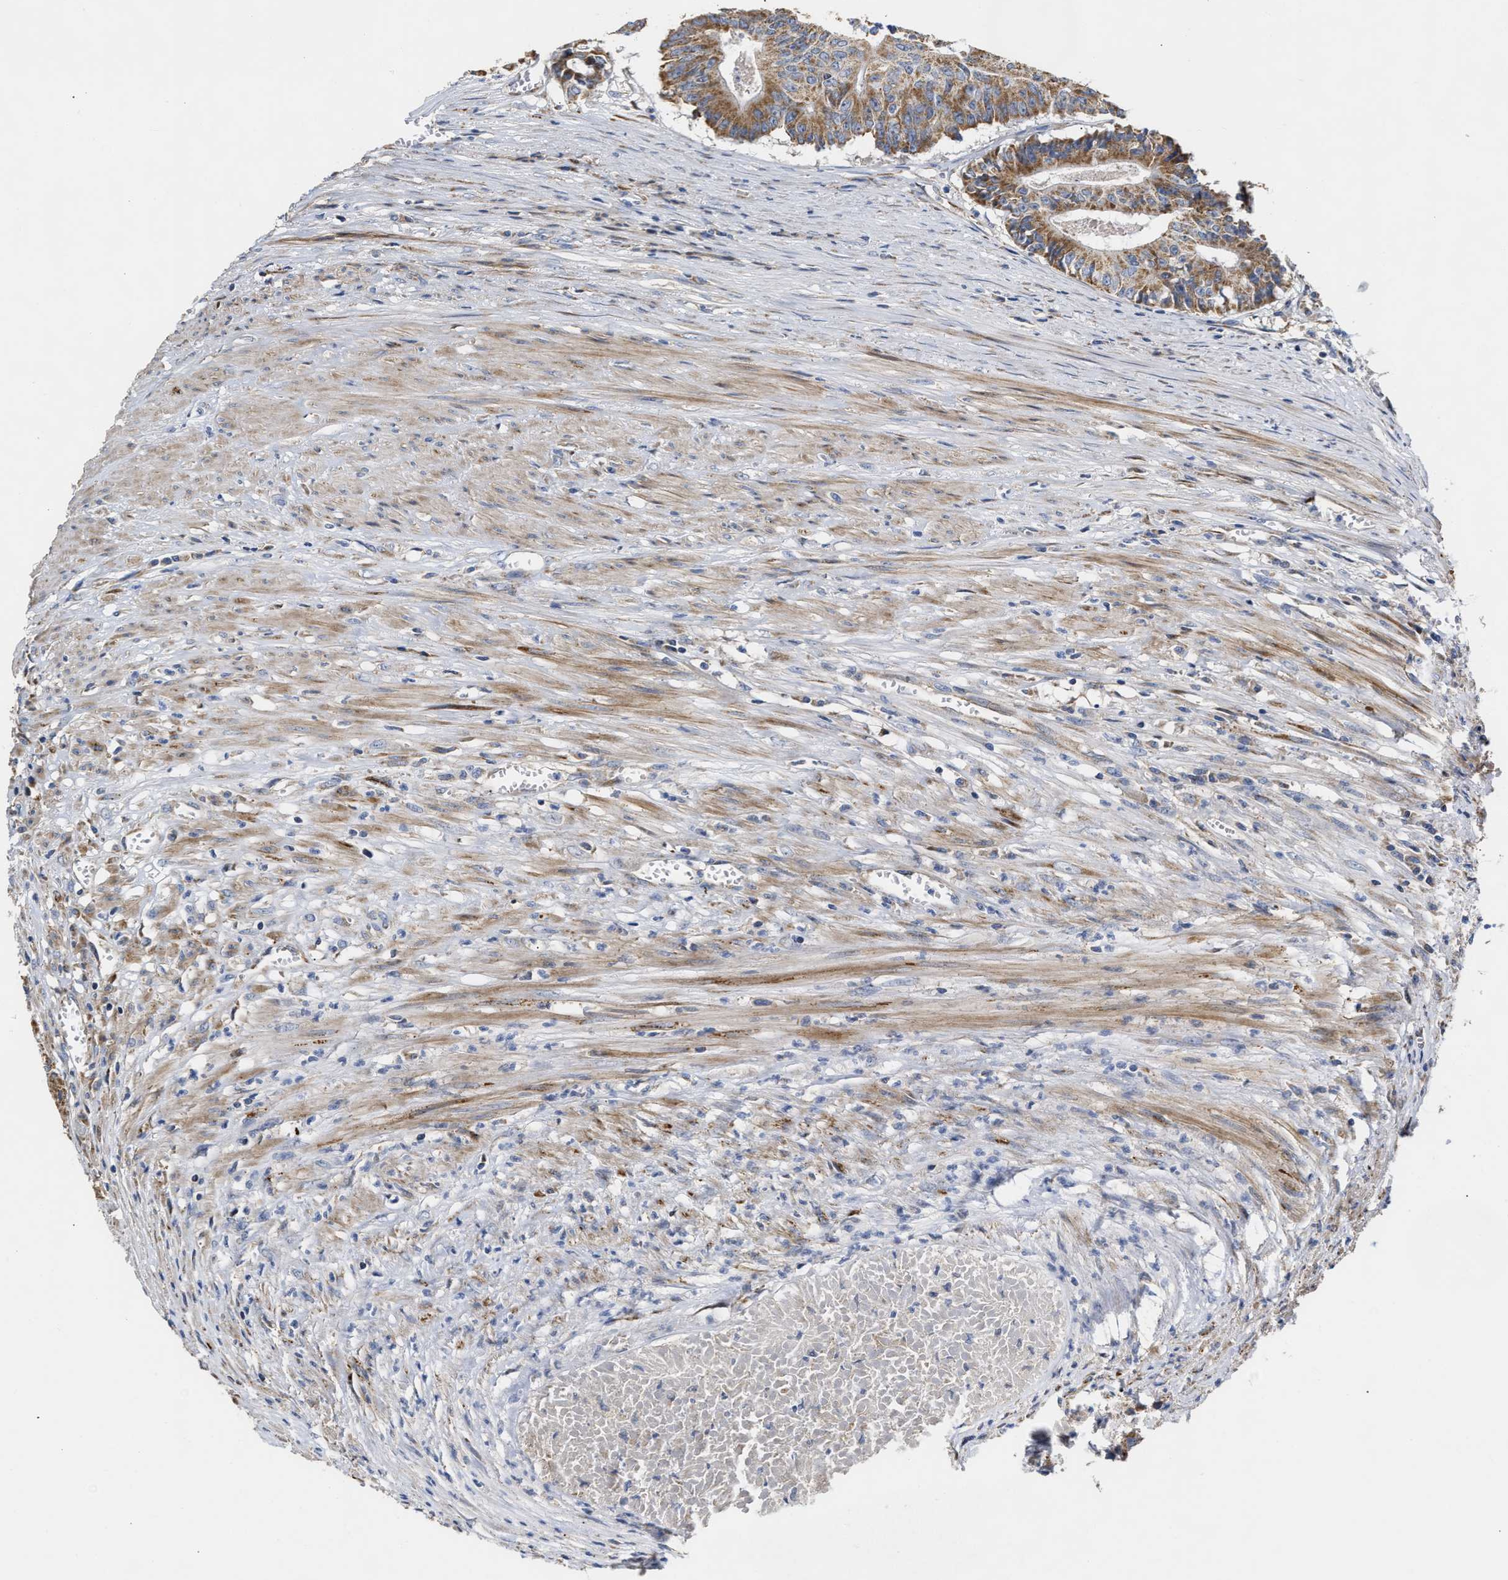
{"staining": {"intensity": "moderate", "quantity": ">75%", "location": "cytoplasmic/membranous"}, "tissue": "colorectal cancer", "cell_type": "Tumor cells", "image_type": "cancer", "snomed": [{"axis": "morphology", "description": "Adenocarcinoma, NOS"}, {"axis": "topography", "description": "Colon"}], "caption": "Immunohistochemistry staining of colorectal cancer, which reveals medium levels of moderate cytoplasmic/membranous staining in approximately >75% of tumor cells indicating moderate cytoplasmic/membranous protein expression. The staining was performed using DAB (3,3'-diaminobenzidine) (brown) for protein detection and nuclei were counterstained in hematoxylin (blue).", "gene": "MALSU1", "patient": {"sex": "male", "age": 87}}